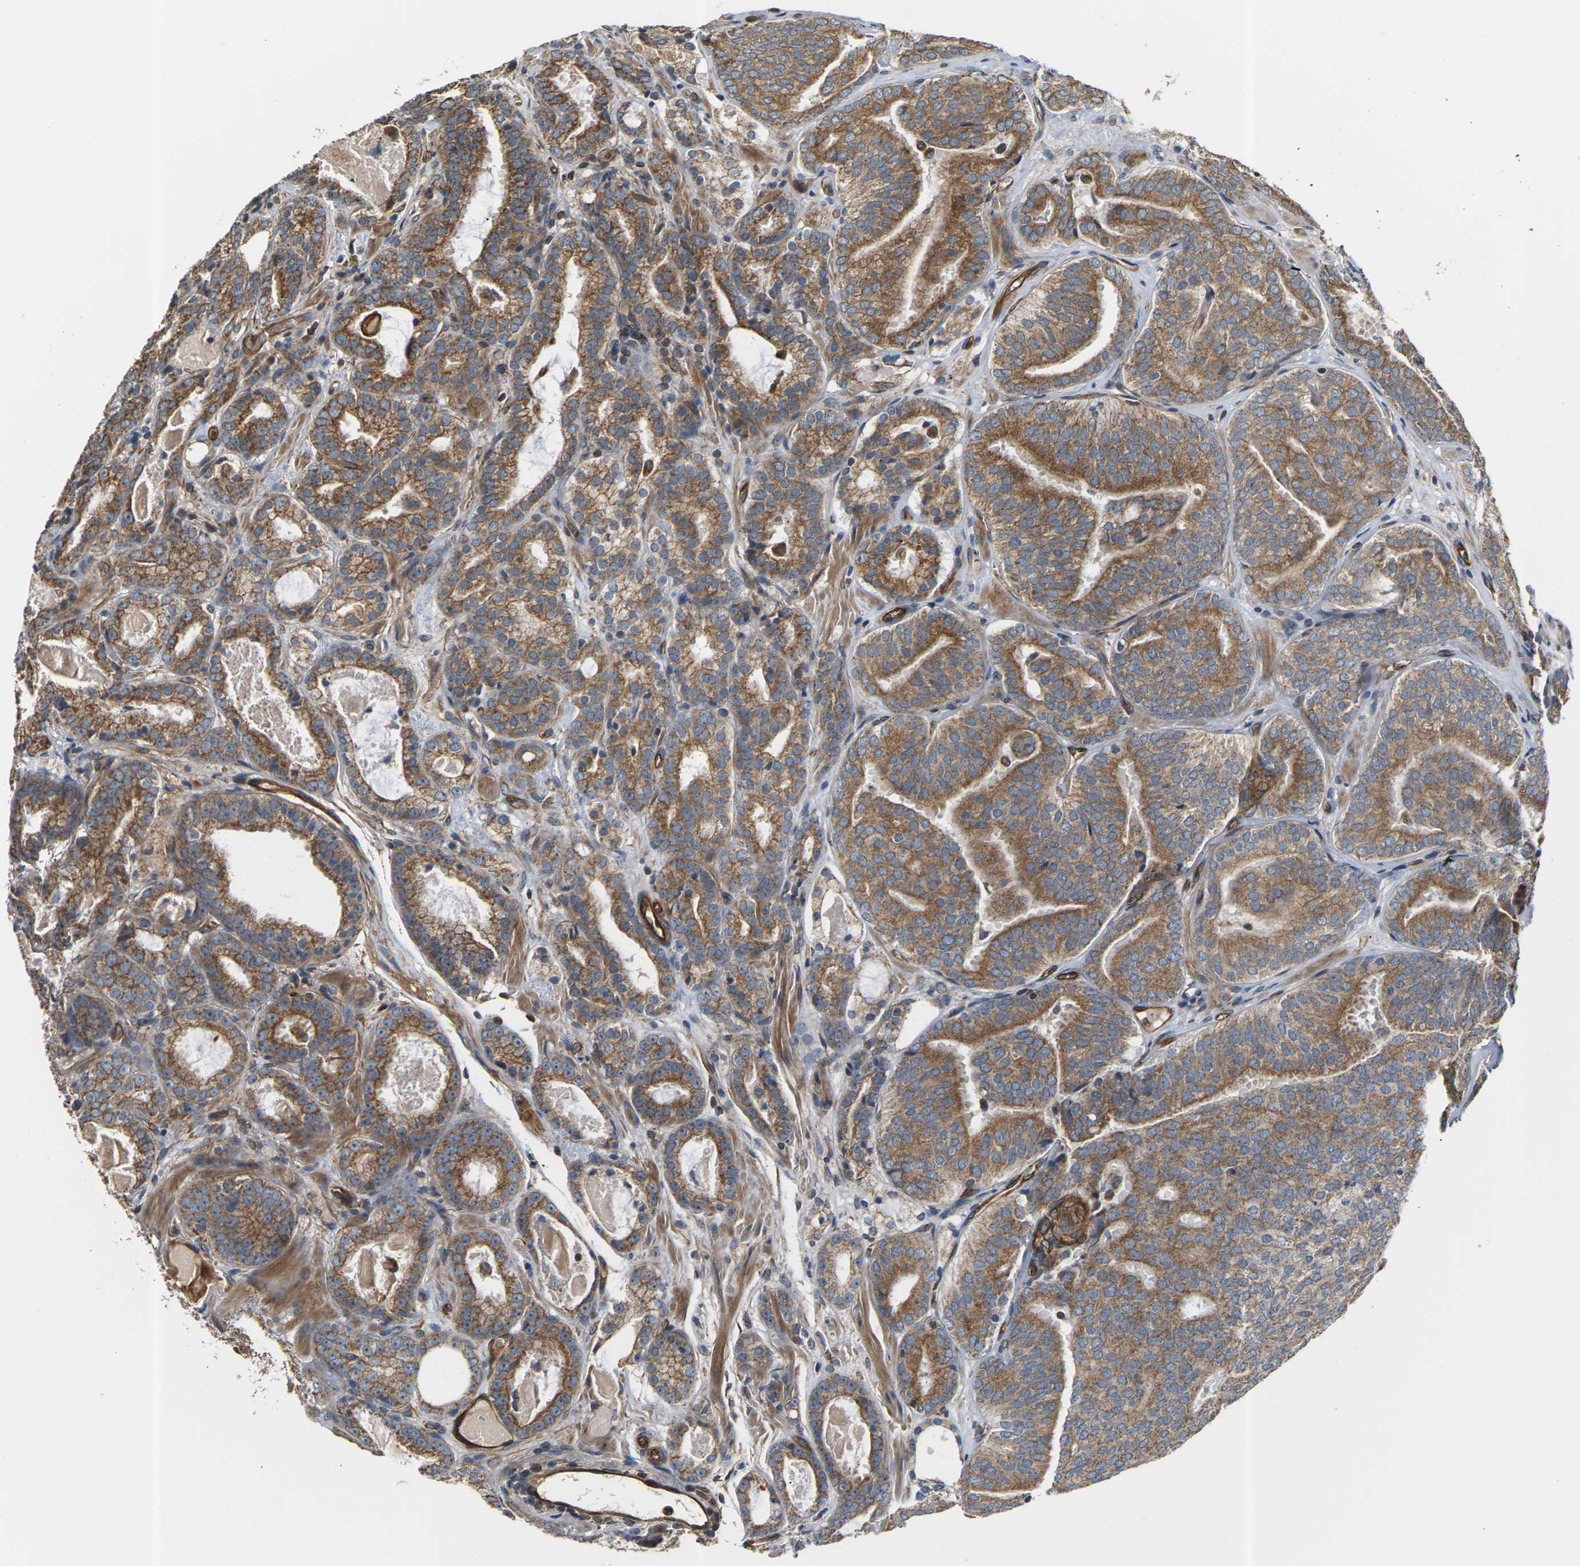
{"staining": {"intensity": "moderate", "quantity": ">75%", "location": "cytoplasmic/membranous"}, "tissue": "prostate cancer", "cell_type": "Tumor cells", "image_type": "cancer", "snomed": [{"axis": "morphology", "description": "Adenocarcinoma, Low grade"}, {"axis": "topography", "description": "Prostate"}], "caption": "Immunohistochemistry (IHC) of human prostate cancer (adenocarcinoma (low-grade)) shows medium levels of moderate cytoplasmic/membranous staining in about >75% of tumor cells.", "gene": "PCDHB4", "patient": {"sex": "male", "age": 69}}